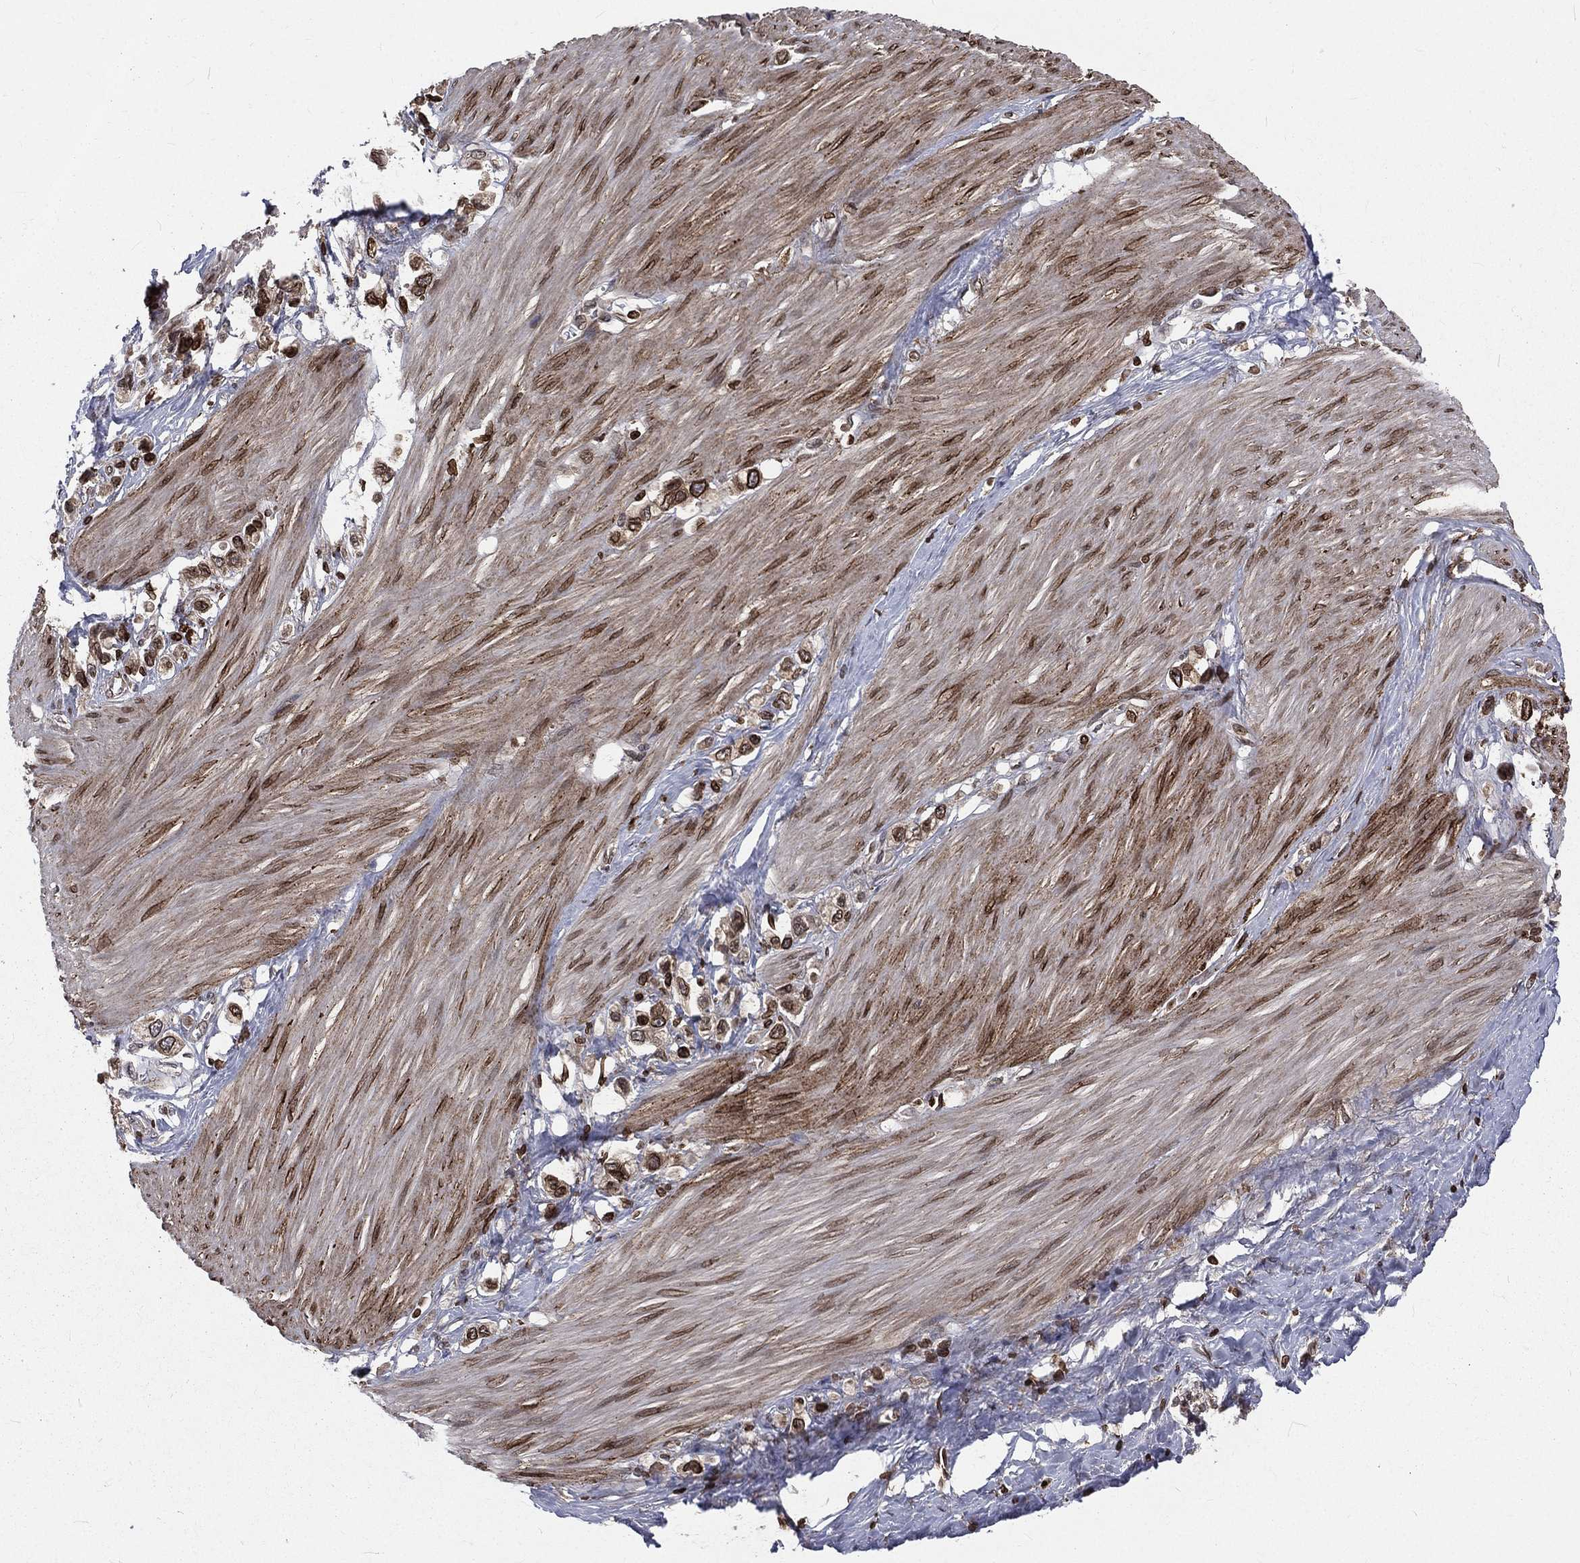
{"staining": {"intensity": "strong", "quantity": "25%-75%", "location": "nuclear"}, "tissue": "stomach cancer", "cell_type": "Tumor cells", "image_type": "cancer", "snomed": [{"axis": "morphology", "description": "Normal tissue, NOS"}, {"axis": "morphology", "description": "Adenocarcinoma, NOS"}, {"axis": "morphology", "description": "Adenocarcinoma, High grade"}, {"axis": "topography", "description": "Stomach, upper"}, {"axis": "topography", "description": "Stomach"}], "caption": "Immunohistochemistry image of human adenocarcinoma (stomach) stained for a protein (brown), which reveals high levels of strong nuclear positivity in about 25%-75% of tumor cells.", "gene": "LBR", "patient": {"sex": "female", "age": 65}}